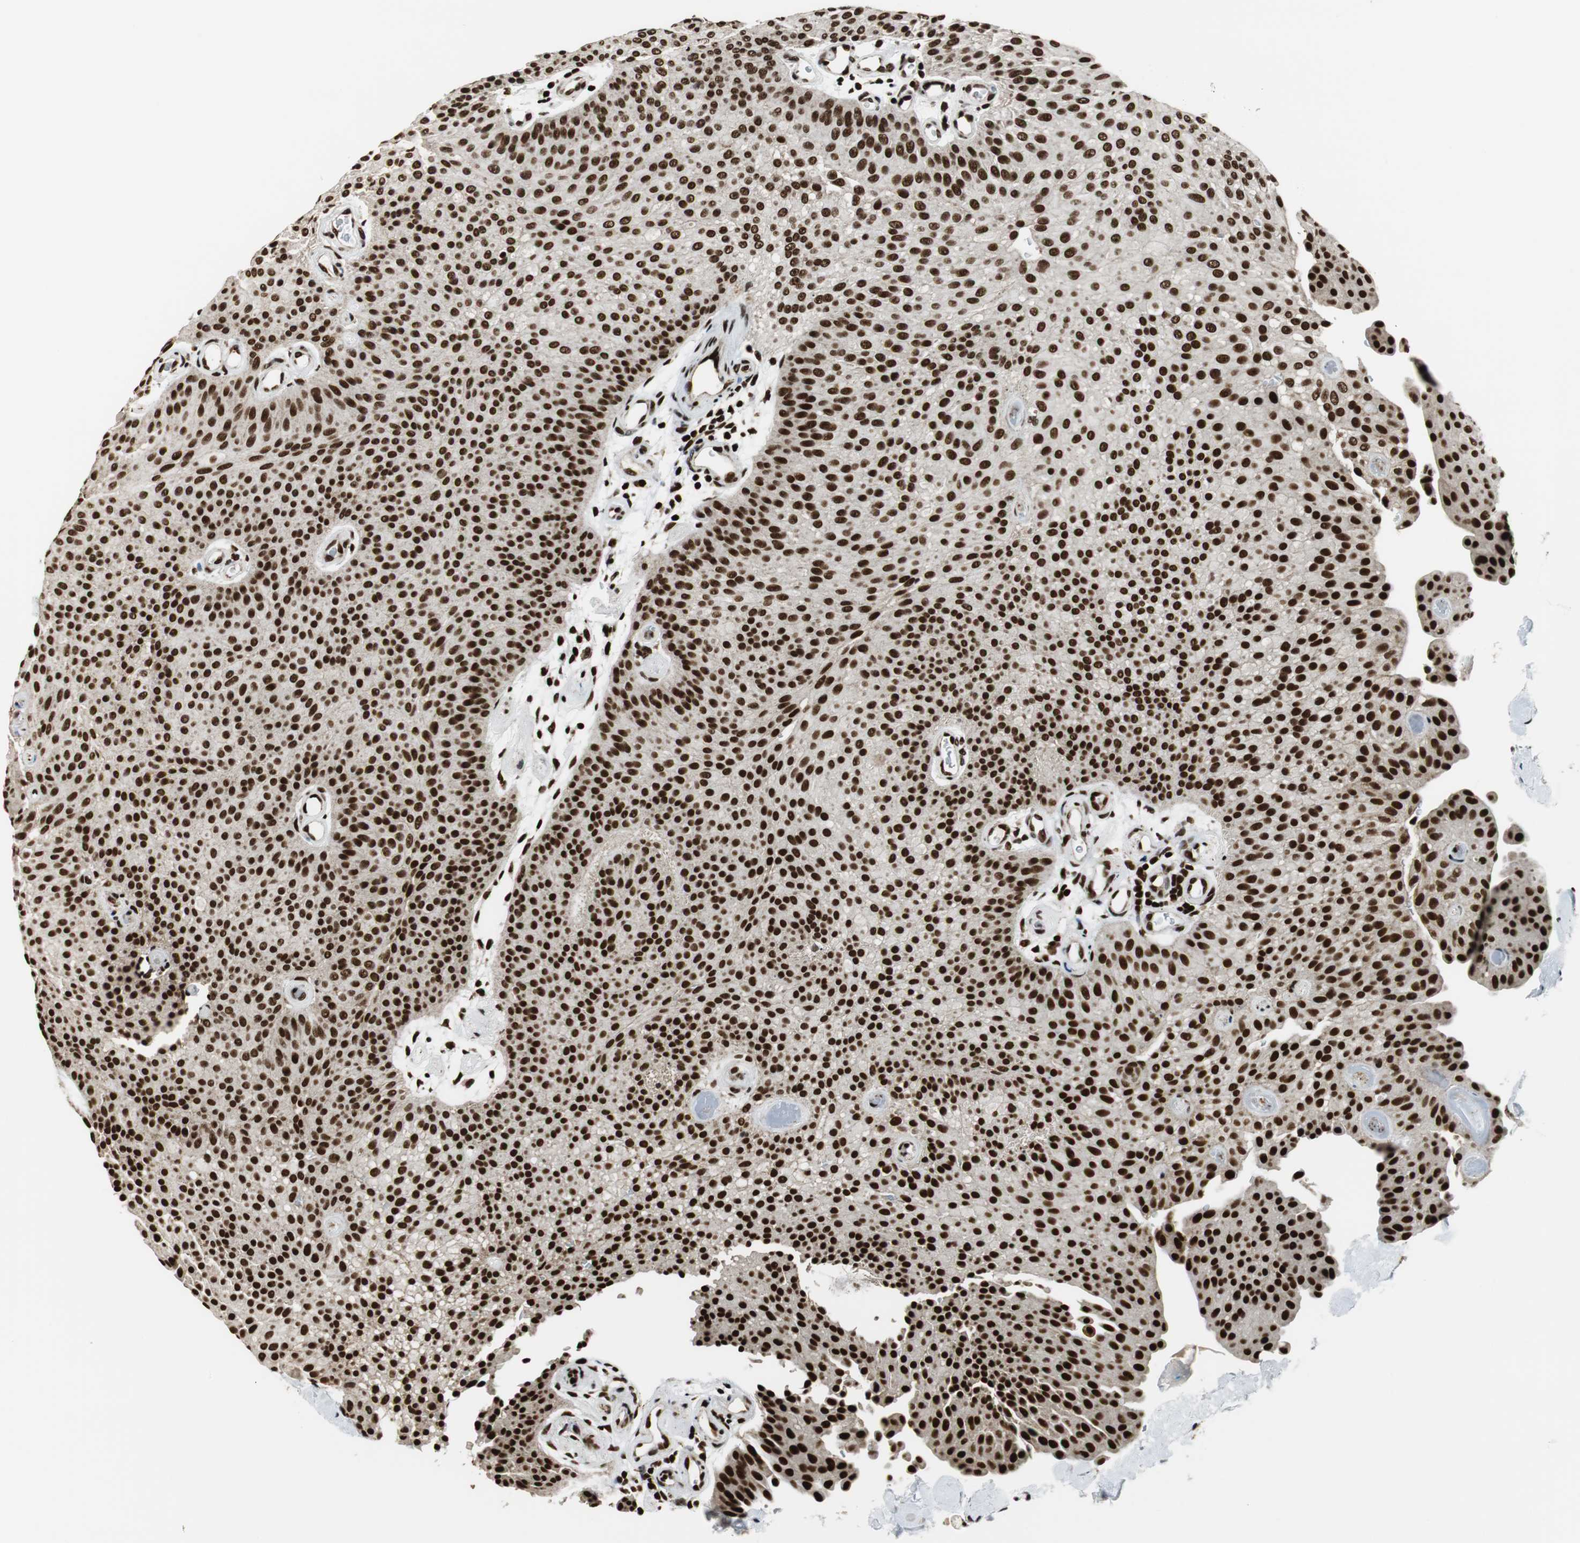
{"staining": {"intensity": "strong", "quantity": ">75%", "location": "nuclear"}, "tissue": "urothelial cancer", "cell_type": "Tumor cells", "image_type": "cancer", "snomed": [{"axis": "morphology", "description": "Urothelial carcinoma, Low grade"}, {"axis": "topography", "description": "Urinary bladder"}], "caption": "An IHC histopathology image of neoplastic tissue is shown. Protein staining in brown labels strong nuclear positivity in urothelial carcinoma (low-grade) within tumor cells. The protein is shown in brown color, while the nuclei are stained blue.", "gene": "HDAC1", "patient": {"sex": "female", "age": 60}}